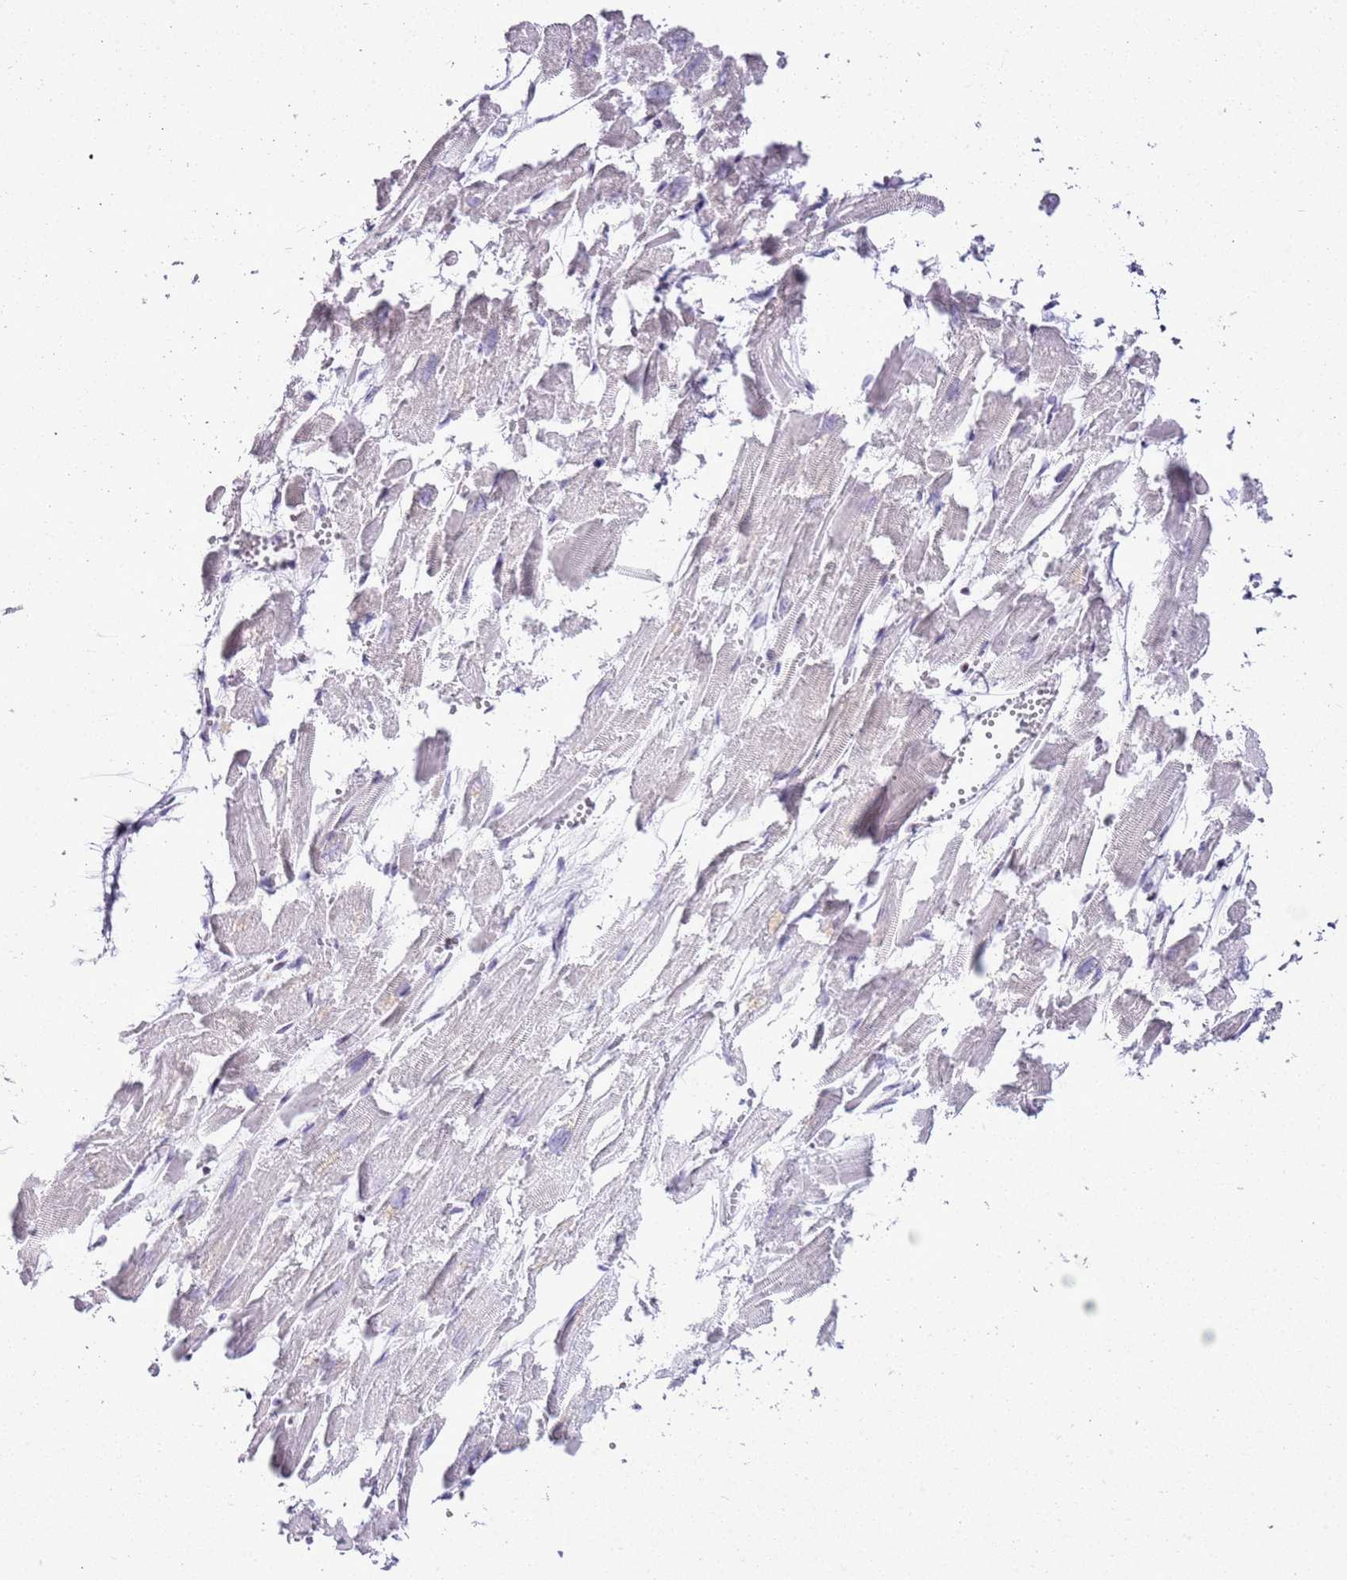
{"staining": {"intensity": "negative", "quantity": "none", "location": "none"}, "tissue": "heart muscle", "cell_type": "Cardiomyocytes", "image_type": "normal", "snomed": [{"axis": "morphology", "description": "Normal tissue, NOS"}, {"axis": "topography", "description": "Heart"}], "caption": "A high-resolution image shows immunohistochemistry (IHC) staining of benign heart muscle, which displays no significant positivity in cardiomyocytes.", "gene": "ASIP", "patient": {"sex": "male", "age": 54}}